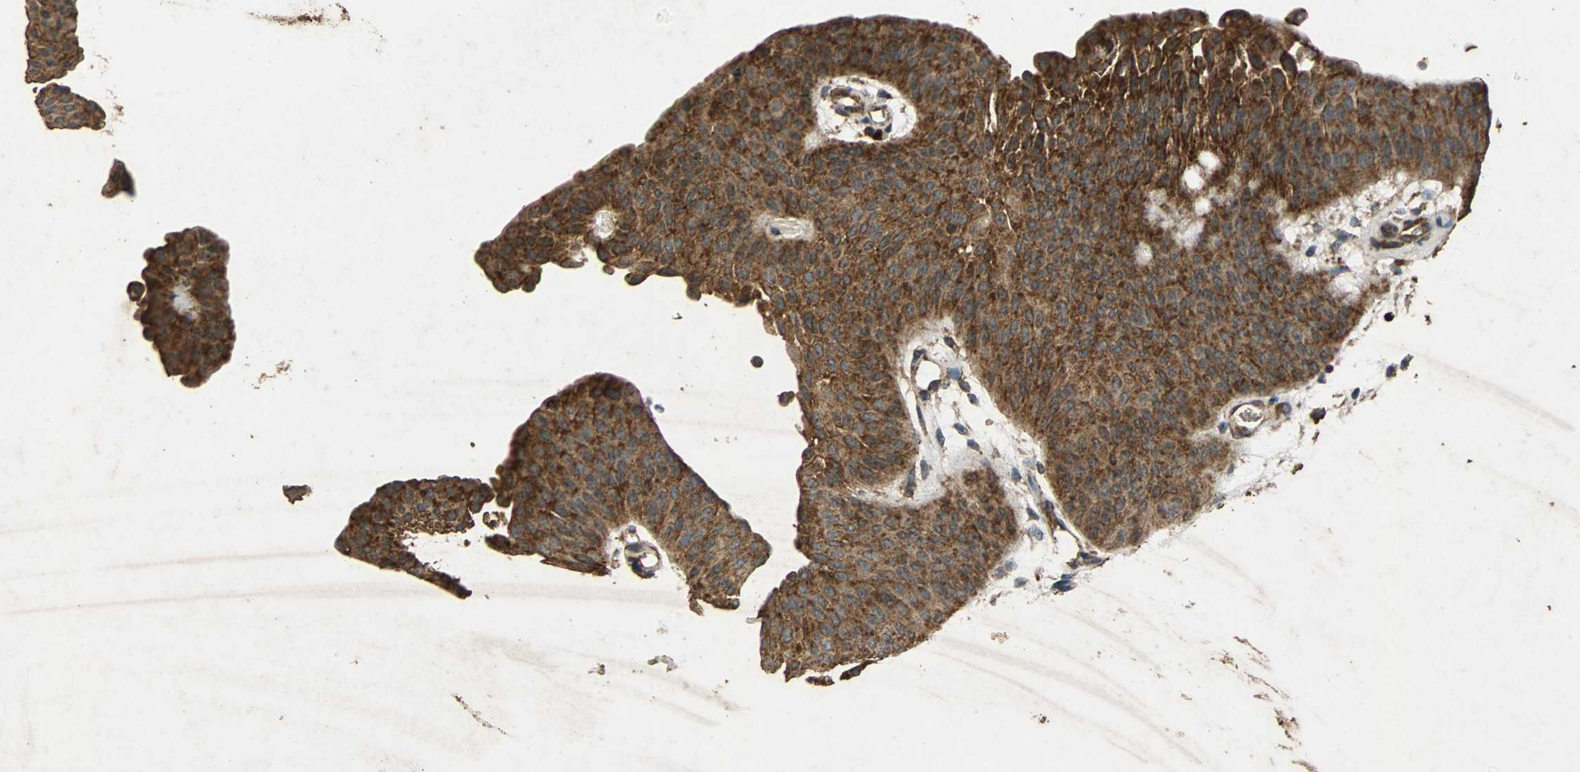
{"staining": {"intensity": "strong", "quantity": ">75%", "location": "cytoplasmic/membranous"}, "tissue": "urothelial cancer", "cell_type": "Tumor cells", "image_type": "cancer", "snomed": [{"axis": "morphology", "description": "Urothelial carcinoma, Low grade"}, {"axis": "topography", "description": "Urinary bladder"}], "caption": "This is an image of IHC staining of low-grade urothelial carcinoma, which shows strong expression in the cytoplasmic/membranous of tumor cells.", "gene": "NAA10", "patient": {"sex": "female", "age": 60}}